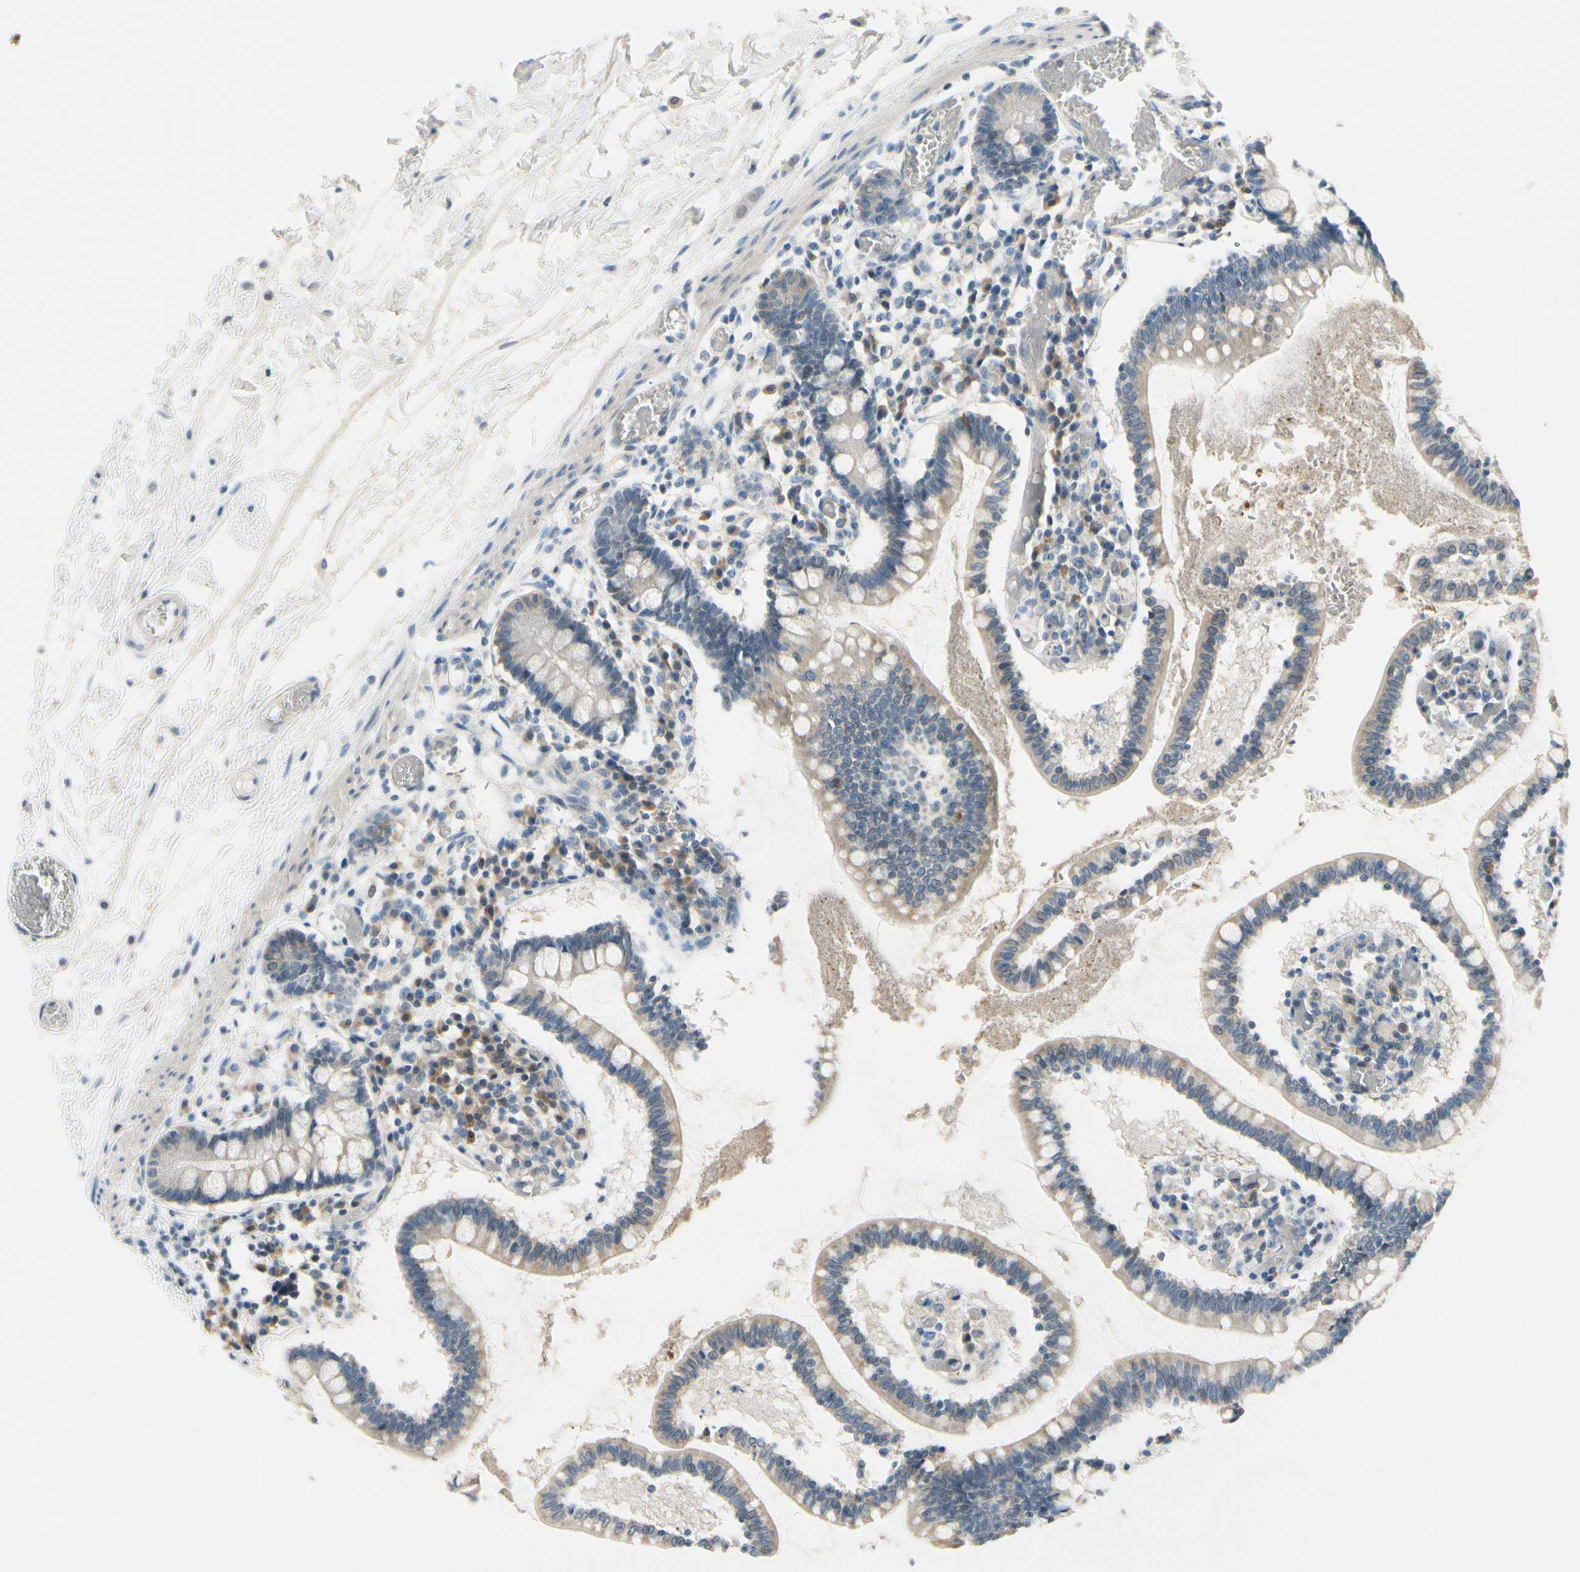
{"staining": {"intensity": "moderate", "quantity": ">75%", "location": "cytoplasmic/membranous"}, "tissue": "small intestine", "cell_type": "Glandular cells", "image_type": "normal", "snomed": [{"axis": "morphology", "description": "Normal tissue, NOS"}, {"axis": "topography", "description": "Small intestine"}], "caption": "IHC image of benign small intestine: human small intestine stained using immunohistochemistry exhibits medium levels of moderate protein expression localized specifically in the cytoplasmic/membranous of glandular cells, appearing as a cytoplasmic/membranous brown color.", "gene": "FCER2", "patient": {"sex": "female", "age": 61}}